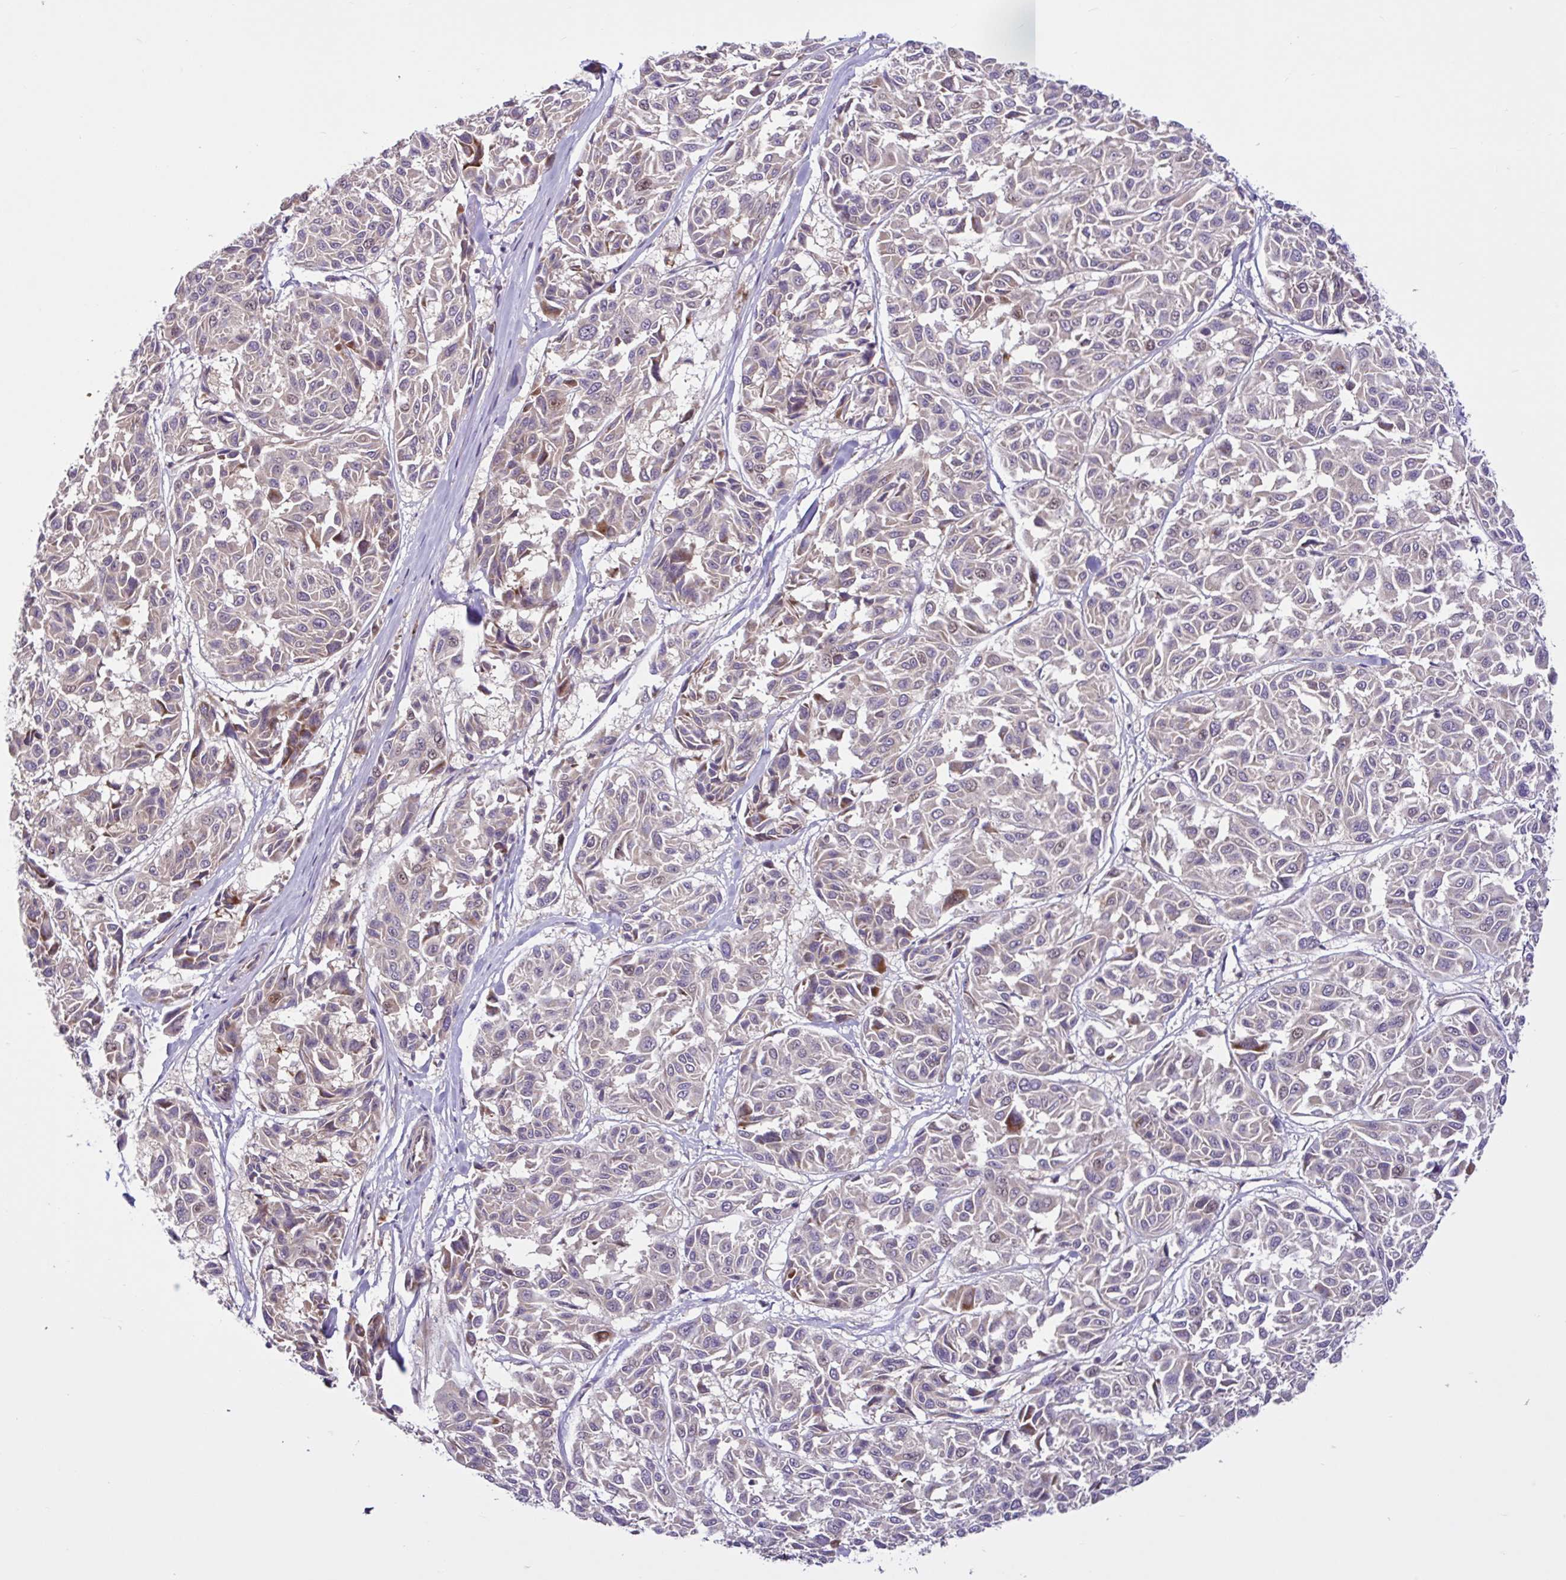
{"staining": {"intensity": "moderate", "quantity": "25%-75%", "location": "cytoplasmic/membranous"}, "tissue": "melanoma", "cell_type": "Tumor cells", "image_type": "cancer", "snomed": [{"axis": "morphology", "description": "Malignant melanoma, NOS"}, {"axis": "topography", "description": "Skin"}], "caption": "Protein analysis of melanoma tissue displays moderate cytoplasmic/membranous staining in about 25%-75% of tumor cells.", "gene": "NTPCR", "patient": {"sex": "female", "age": 66}}